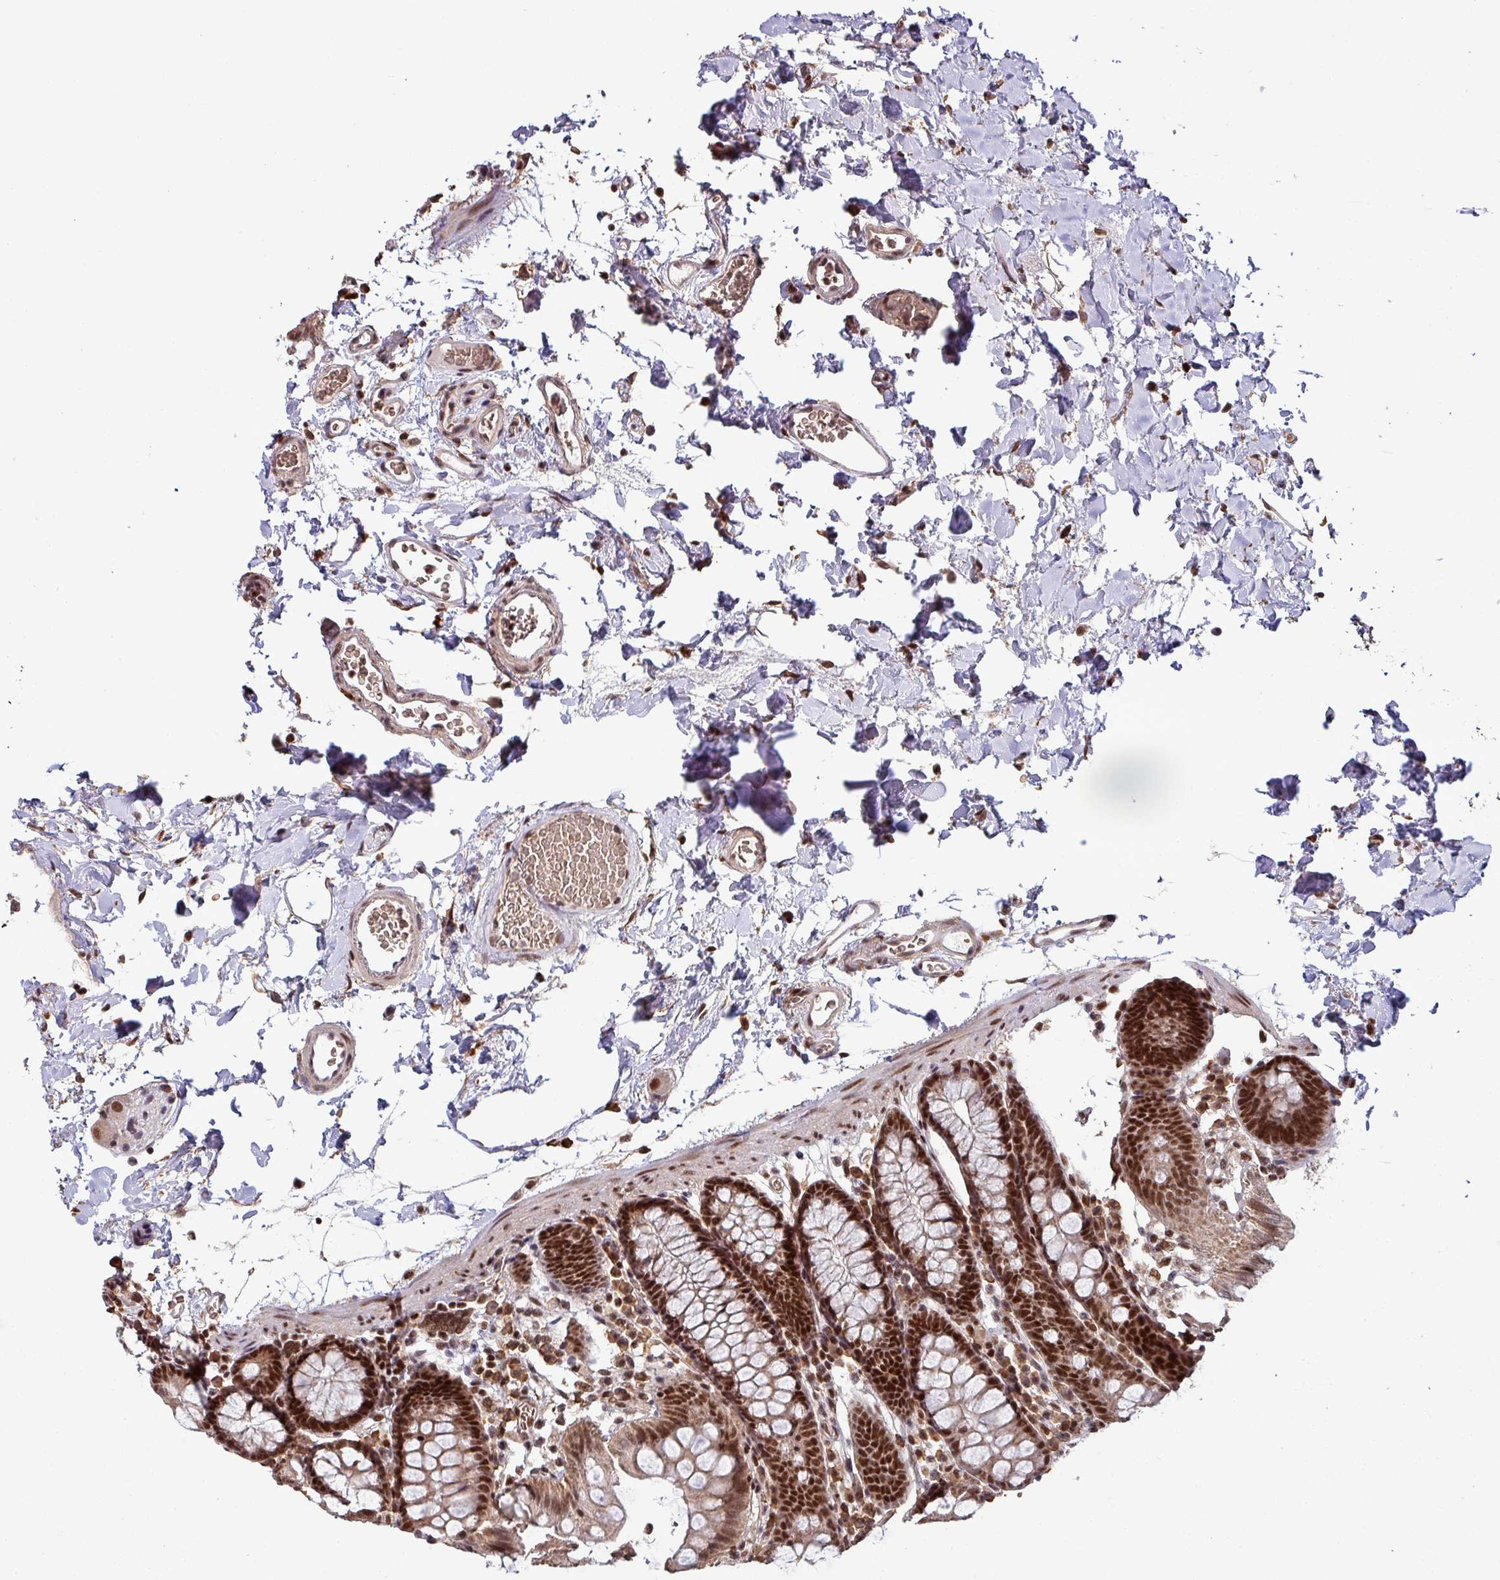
{"staining": {"intensity": "moderate", "quantity": ">75%", "location": "nuclear"}, "tissue": "colon", "cell_type": "Endothelial cells", "image_type": "normal", "snomed": [{"axis": "morphology", "description": "Normal tissue, NOS"}, {"axis": "topography", "description": "Colon"}], "caption": "Protein staining of normal colon reveals moderate nuclear staining in approximately >75% of endothelial cells.", "gene": "PHF23", "patient": {"sex": "male", "age": 75}}